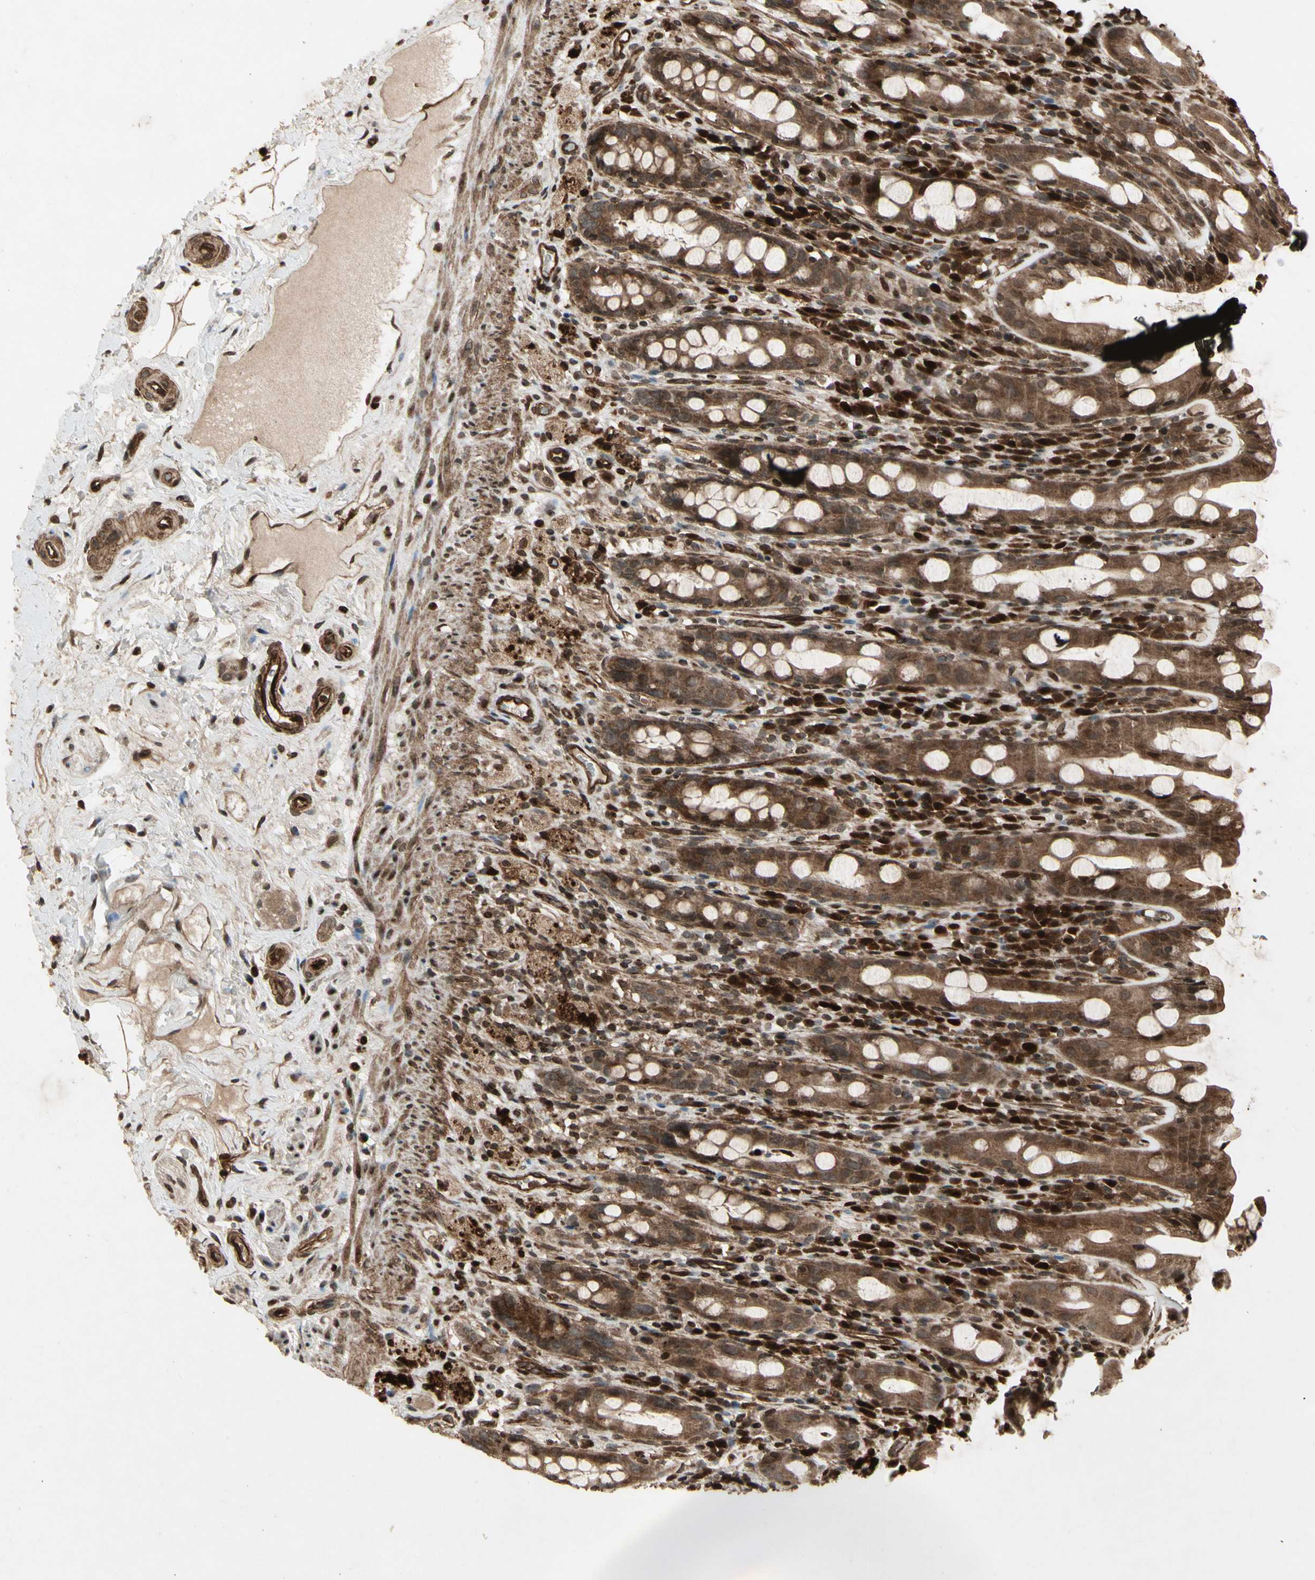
{"staining": {"intensity": "strong", "quantity": ">75%", "location": "cytoplasmic/membranous"}, "tissue": "rectum", "cell_type": "Glandular cells", "image_type": "normal", "snomed": [{"axis": "morphology", "description": "Normal tissue, NOS"}, {"axis": "topography", "description": "Rectum"}], "caption": "Glandular cells reveal high levels of strong cytoplasmic/membranous positivity in about >75% of cells in unremarkable rectum.", "gene": "GLRX", "patient": {"sex": "male", "age": 44}}